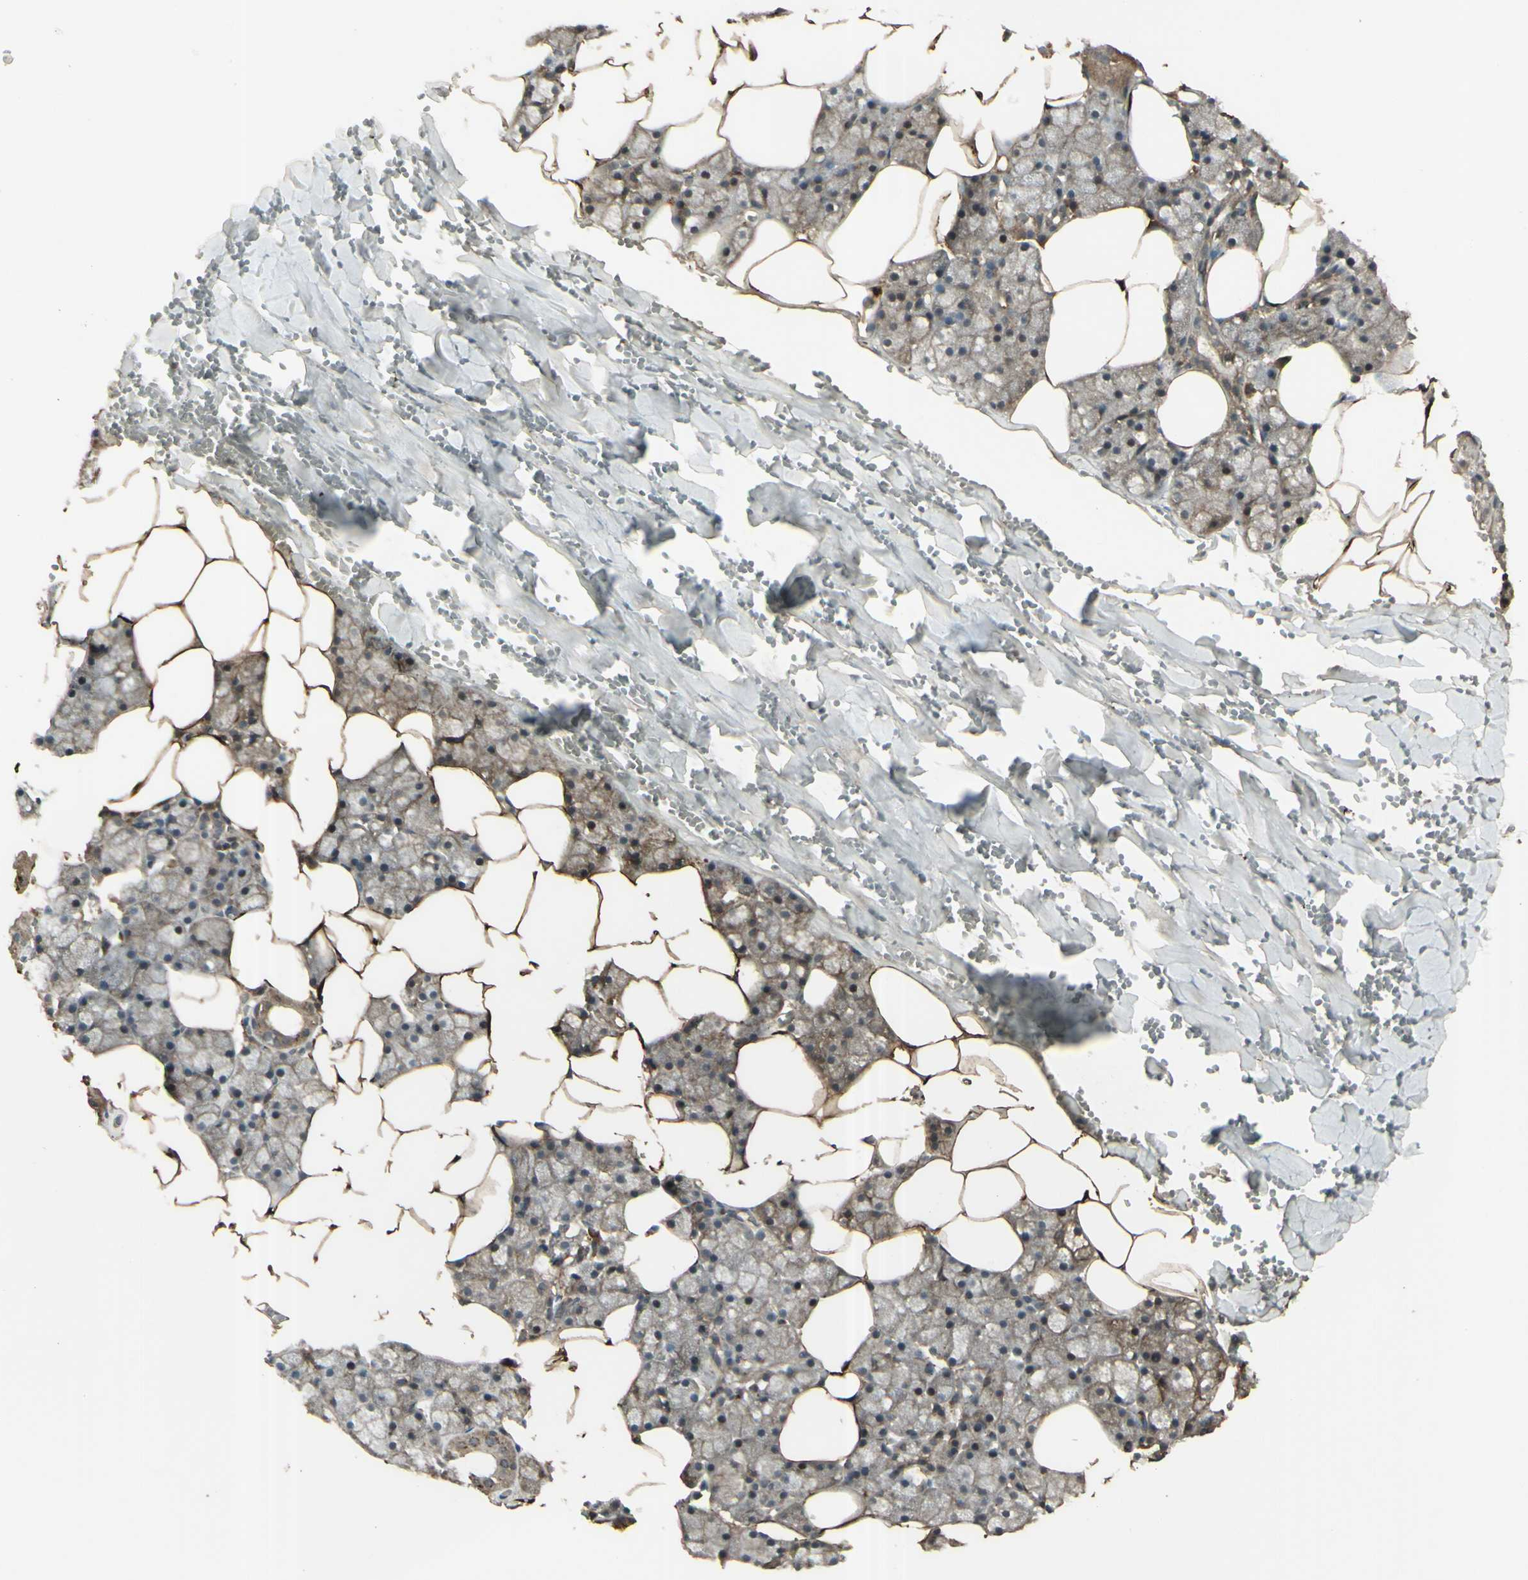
{"staining": {"intensity": "moderate", "quantity": ">75%", "location": "cytoplasmic/membranous"}, "tissue": "salivary gland", "cell_type": "Glandular cells", "image_type": "normal", "snomed": [{"axis": "morphology", "description": "Normal tissue, NOS"}, {"axis": "topography", "description": "Salivary gland"}], "caption": "Immunohistochemistry (IHC) of unremarkable human salivary gland displays medium levels of moderate cytoplasmic/membranous expression in approximately >75% of glandular cells. The staining was performed using DAB to visualize the protein expression in brown, while the nuclei were stained in blue with hematoxylin (Magnification: 20x).", "gene": "GNAS", "patient": {"sex": "male", "age": 62}}